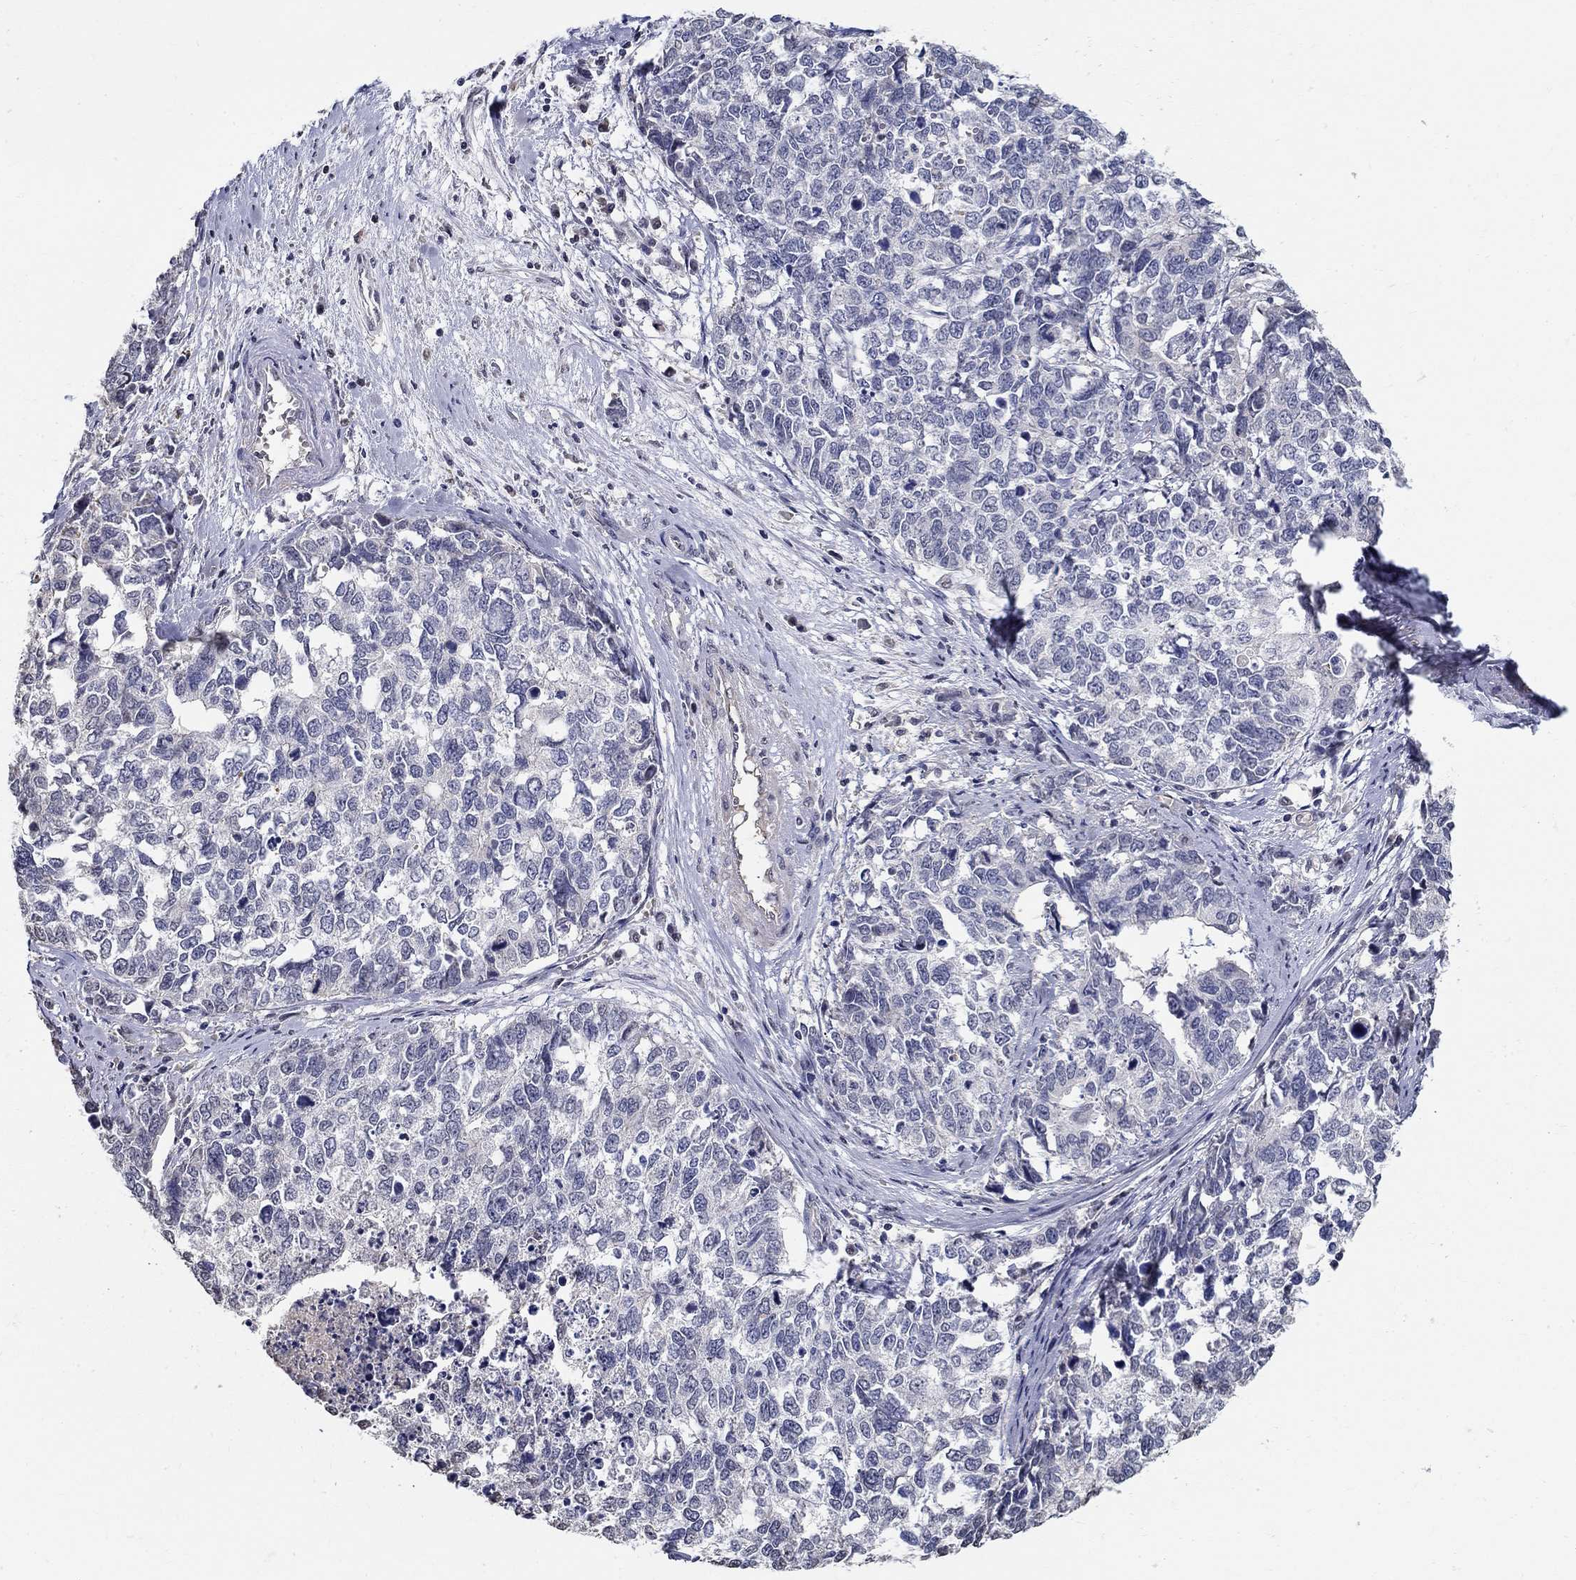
{"staining": {"intensity": "negative", "quantity": "none", "location": "none"}, "tissue": "cervical cancer", "cell_type": "Tumor cells", "image_type": "cancer", "snomed": [{"axis": "morphology", "description": "Squamous cell carcinoma, NOS"}, {"axis": "topography", "description": "Cervix"}], "caption": "There is no significant positivity in tumor cells of cervical cancer (squamous cell carcinoma). The staining is performed using DAB brown chromogen with nuclei counter-stained in using hematoxylin.", "gene": "C16orf46", "patient": {"sex": "female", "age": 63}}